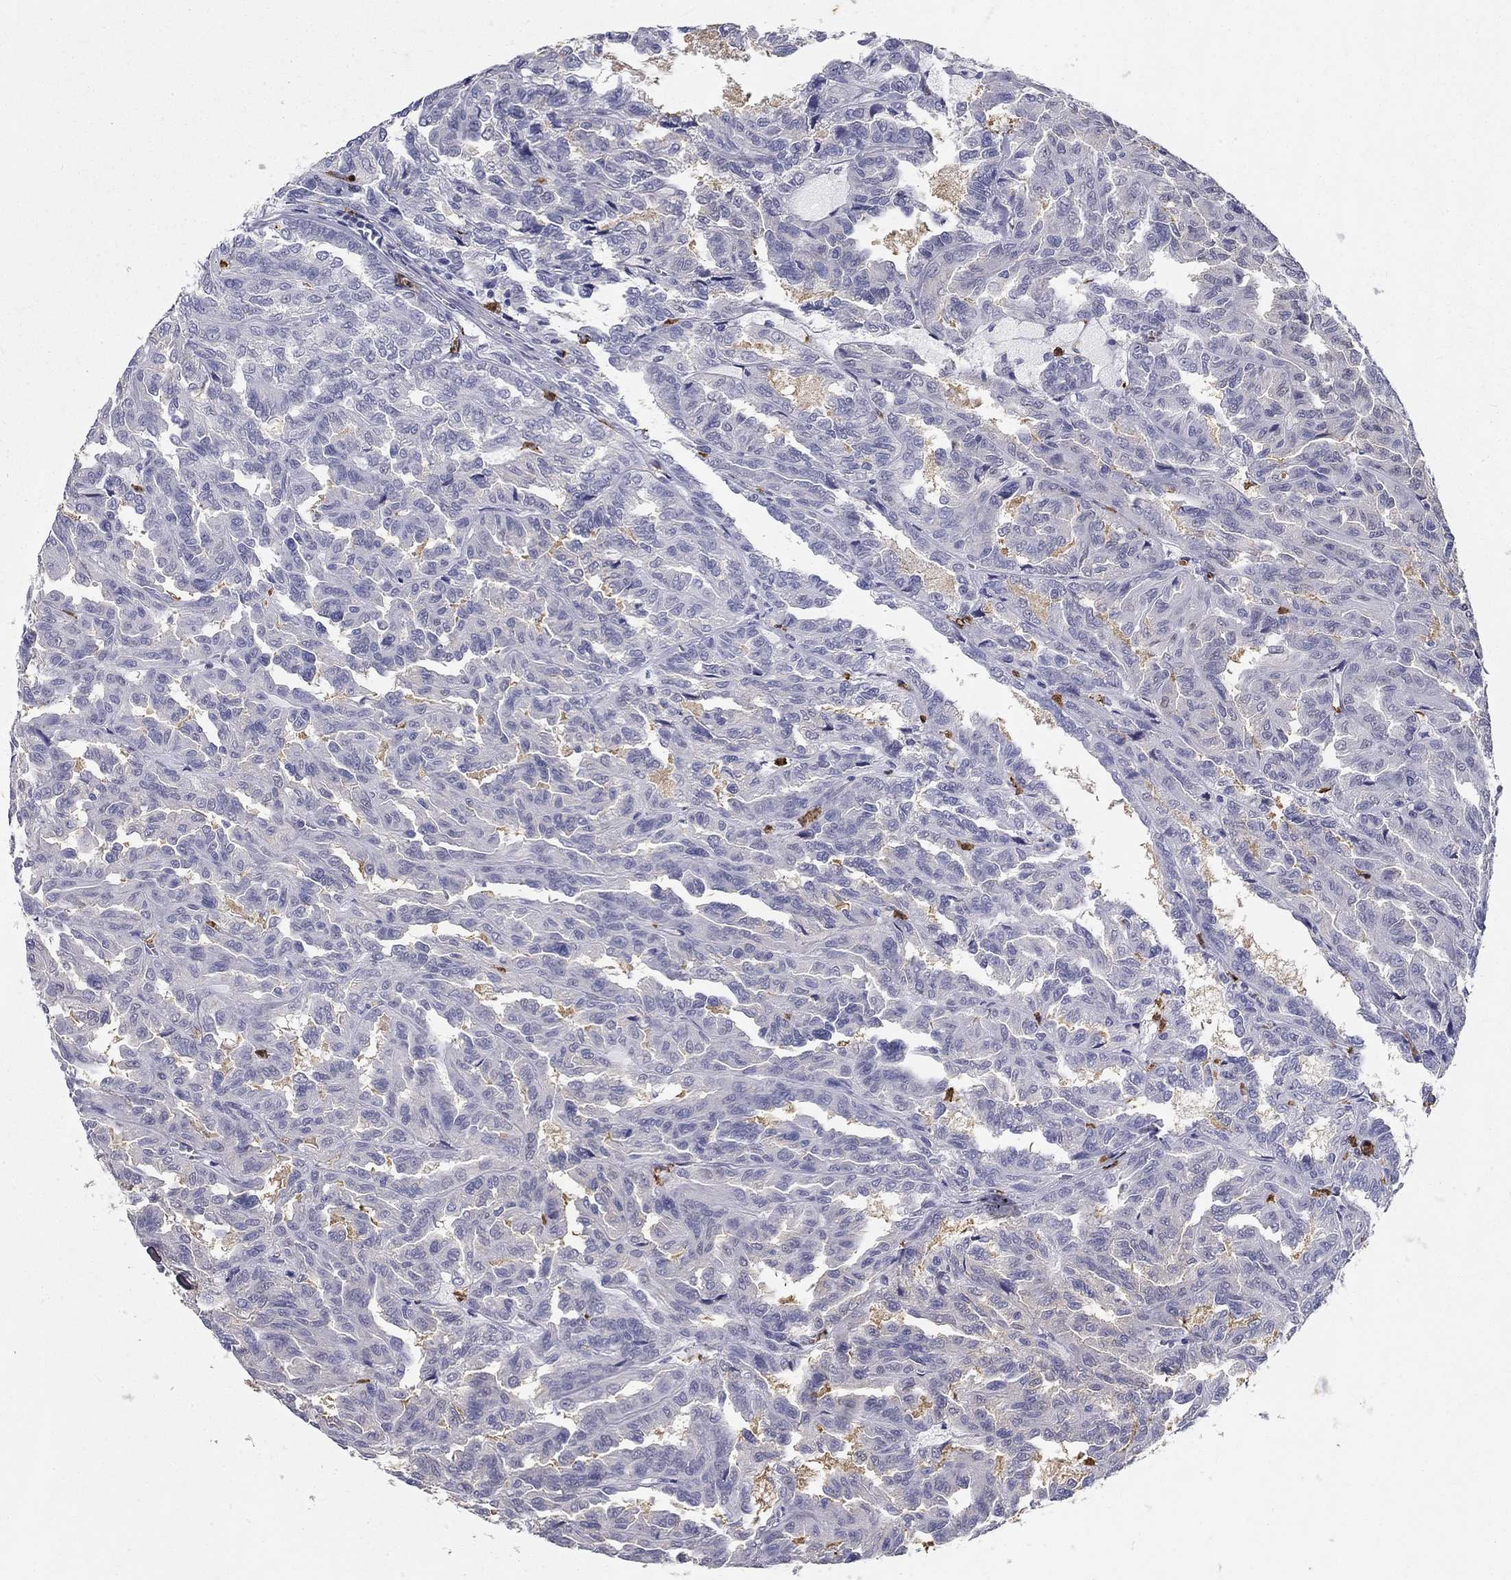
{"staining": {"intensity": "negative", "quantity": "none", "location": "none"}, "tissue": "renal cancer", "cell_type": "Tumor cells", "image_type": "cancer", "snomed": [{"axis": "morphology", "description": "Adenocarcinoma, NOS"}, {"axis": "topography", "description": "Kidney"}], "caption": "This is an immunohistochemistry (IHC) histopathology image of adenocarcinoma (renal). There is no staining in tumor cells.", "gene": "IGSF8", "patient": {"sex": "male", "age": 79}}